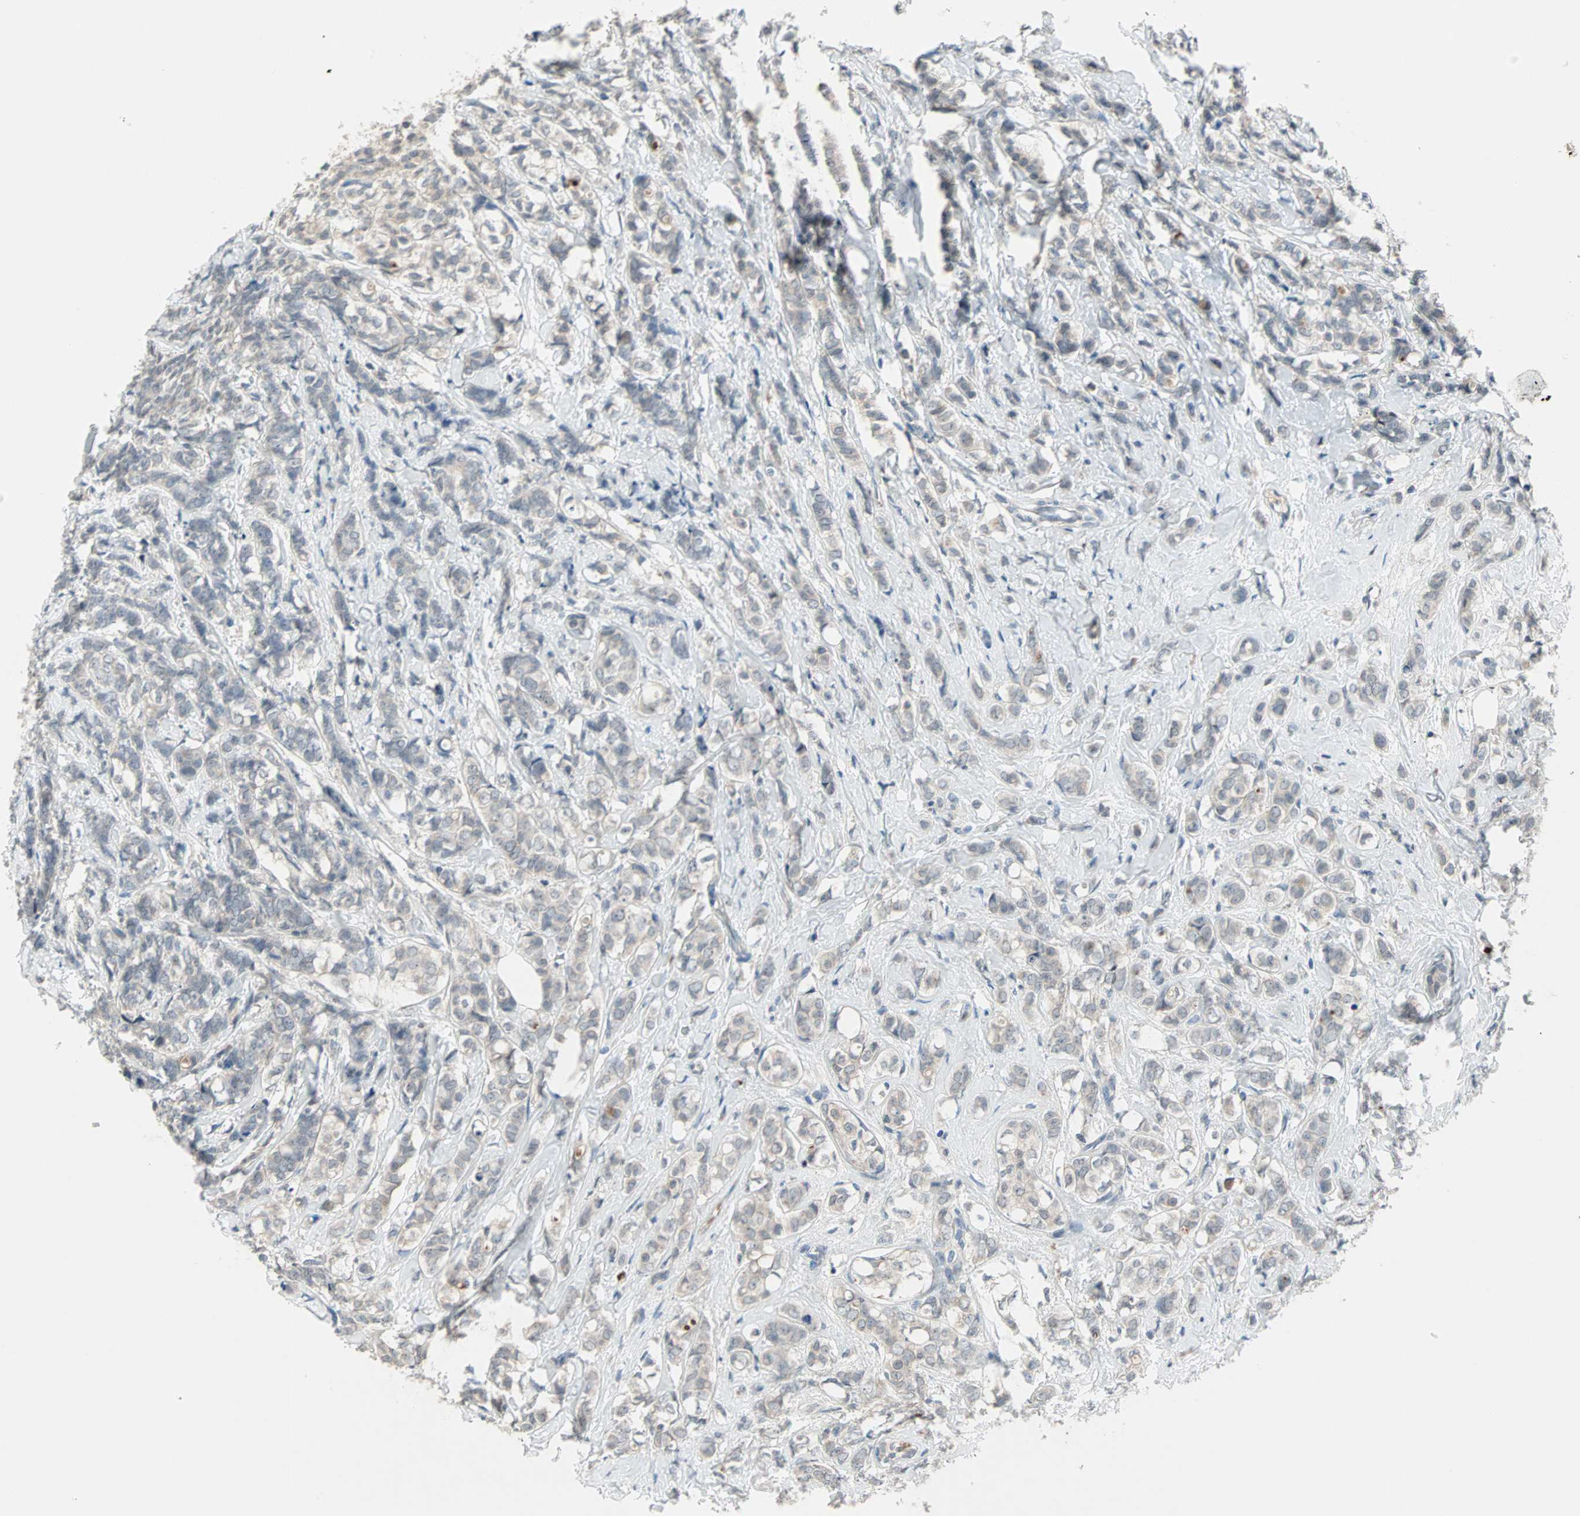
{"staining": {"intensity": "weak", "quantity": "<25%", "location": "cytoplasmic/membranous"}, "tissue": "breast cancer", "cell_type": "Tumor cells", "image_type": "cancer", "snomed": [{"axis": "morphology", "description": "Lobular carcinoma"}, {"axis": "topography", "description": "Breast"}], "caption": "This is an IHC micrograph of human breast cancer (lobular carcinoma). There is no expression in tumor cells.", "gene": "PROS1", "patient": {"sex": "female", "age": 60}}